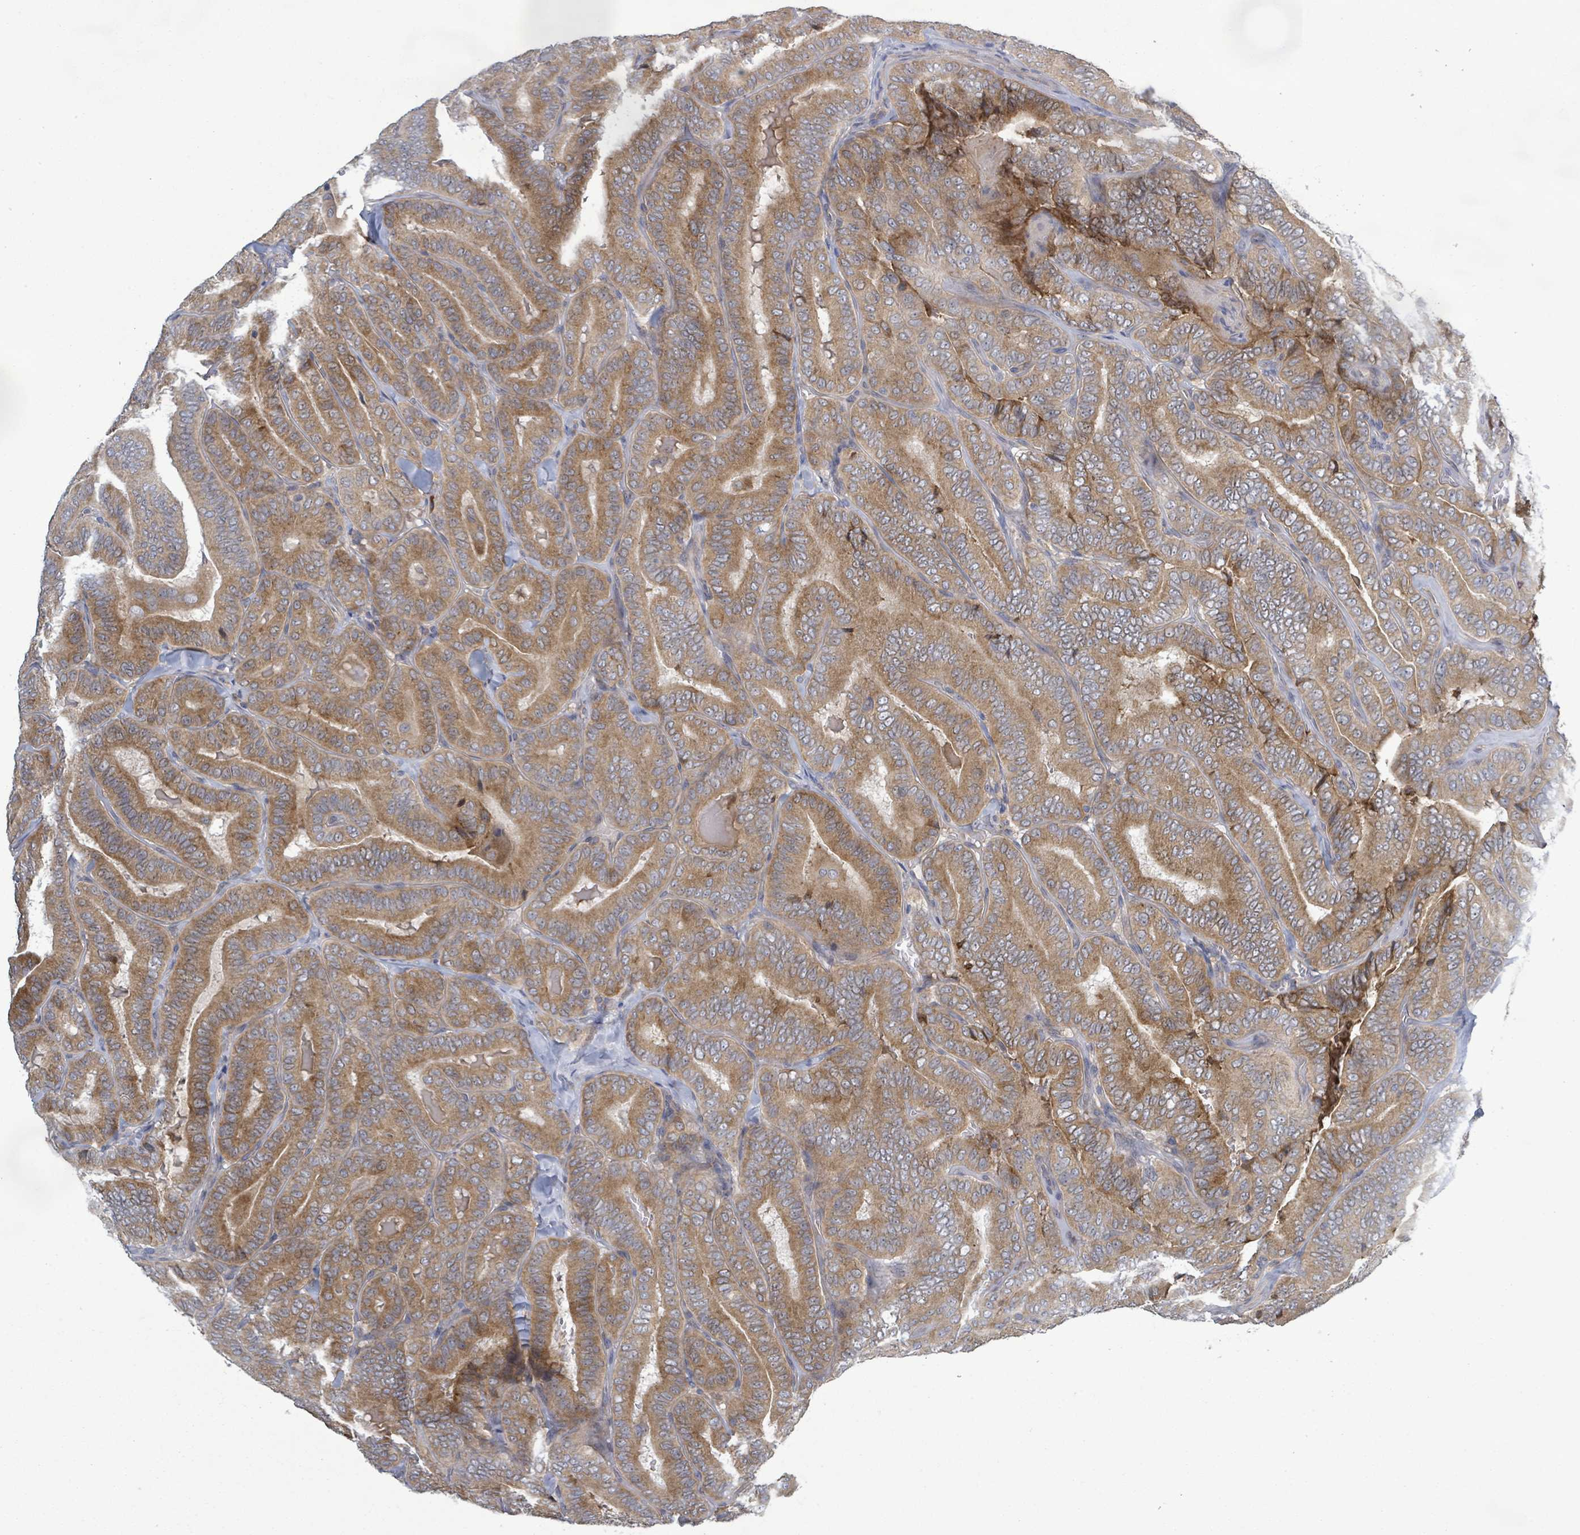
{"staining": {"intensity": "moderate", "quantity": ">75%", "location": "cytoplasmic/membranous"}, "tissue": "thyroid cancer", "cell_type": "Tumor cells", "image_type": "cancer", "snomed": [{"axis": "morphology", "description": "Papillary adenocarcinoma, NOS"}, {"axis": "topography", "description": "Thyroid gland"}], "caption": "The micrograph shows staining of thyroid cancer, revealing moderate cytoplasmic/membranous protein expression (brown color) within tumor cells.", "gene": "ATP13A1", "patient": {"sex": "male", "age": 61}}